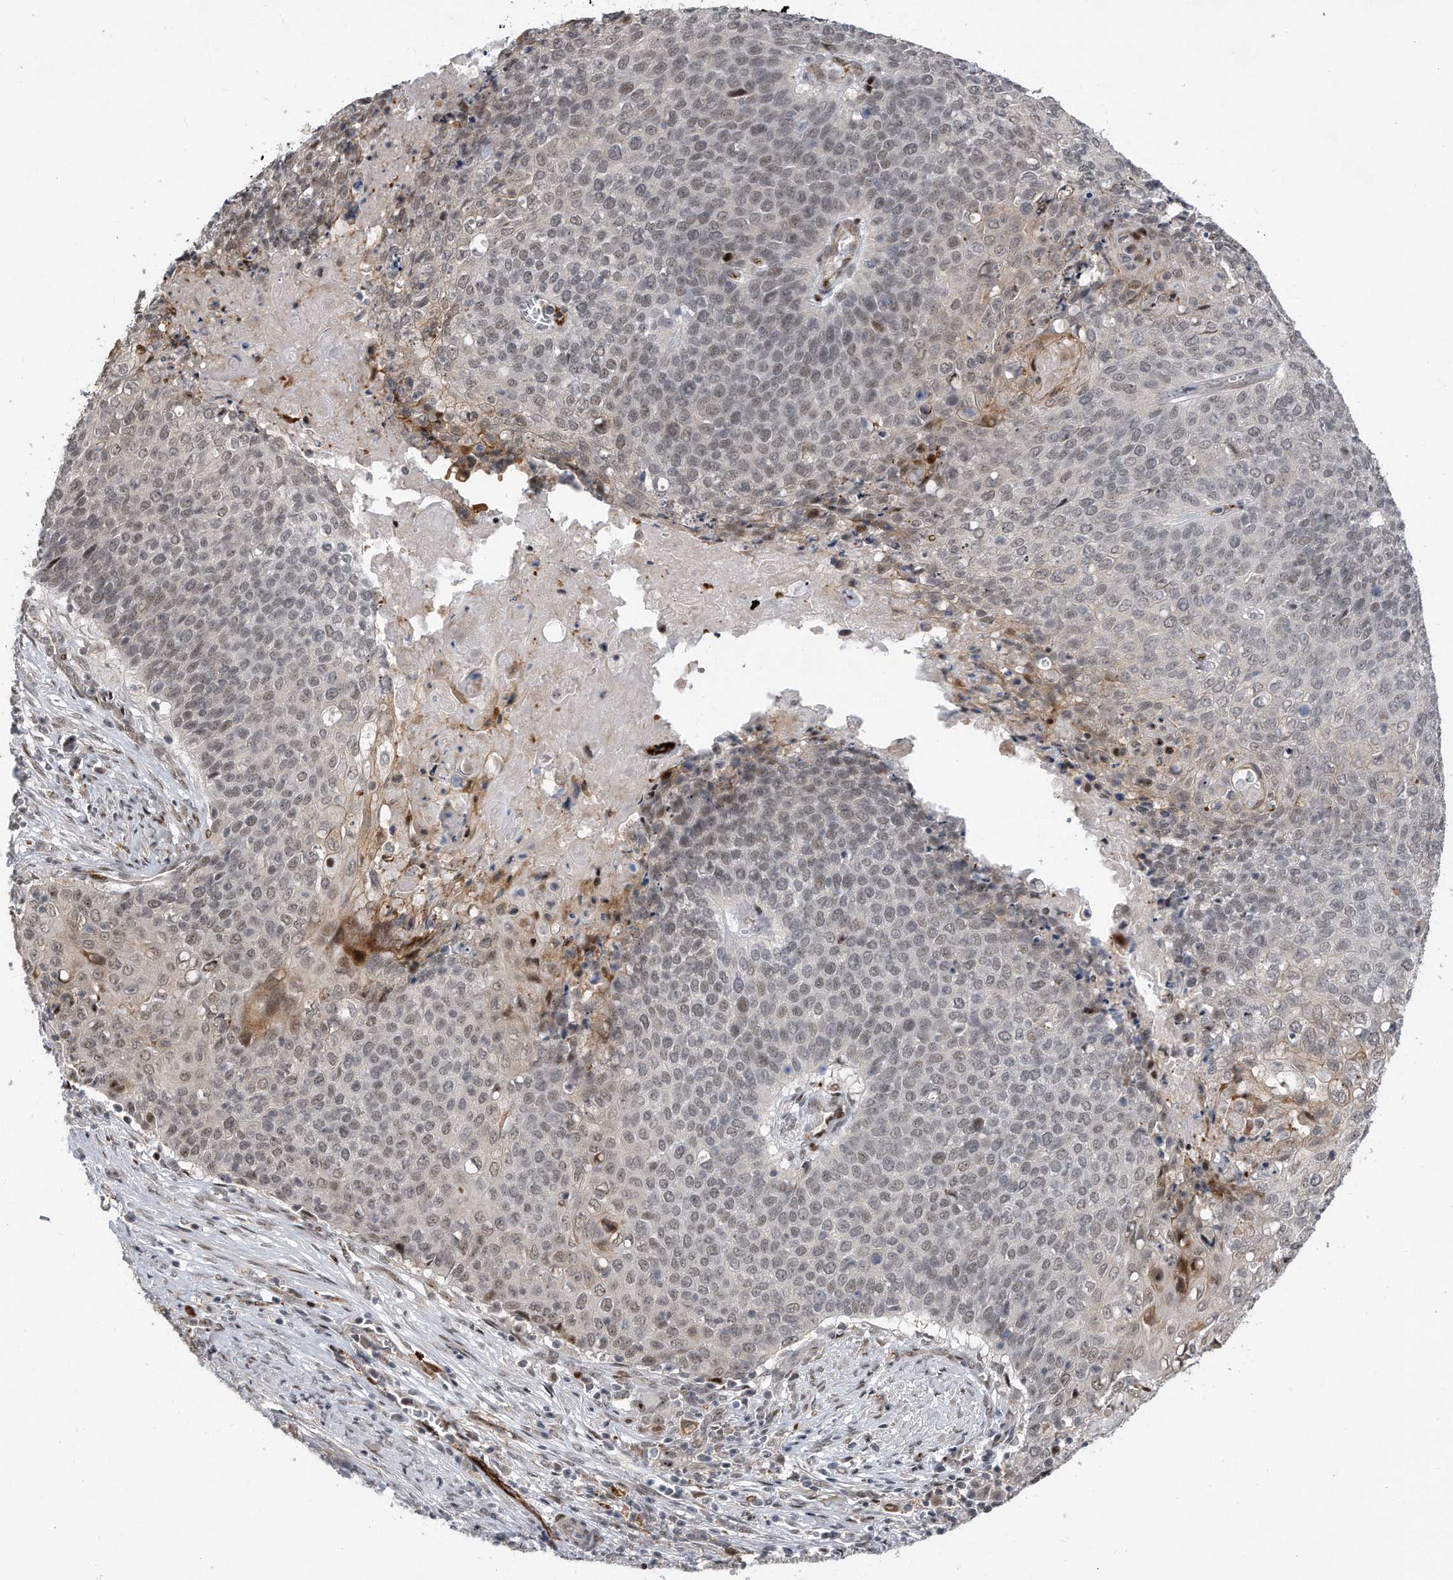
{"staining": {"intensity": "weak", "quantity": "<25%", "location": "nuclear"}, "tissue": "cervical cancer", "cell_type": "Tumor cells", "image_type": "cancer", "snomed": [{"axis": "morphology", "description": "Squamous cell carcinoma, NOS"}, {"axis": "topography", "description": "Cervix"}], "caption": "Tumor cells show no significant staining in cervical cancer (squamous cell carcinoma). (DAB (3,3'-diaminobenzidine) immunohistochemistry visualized using brightfield microscopy, high magnification).", "gene": "PGBD2", "patient": {"sex": "female", "age": 39}}